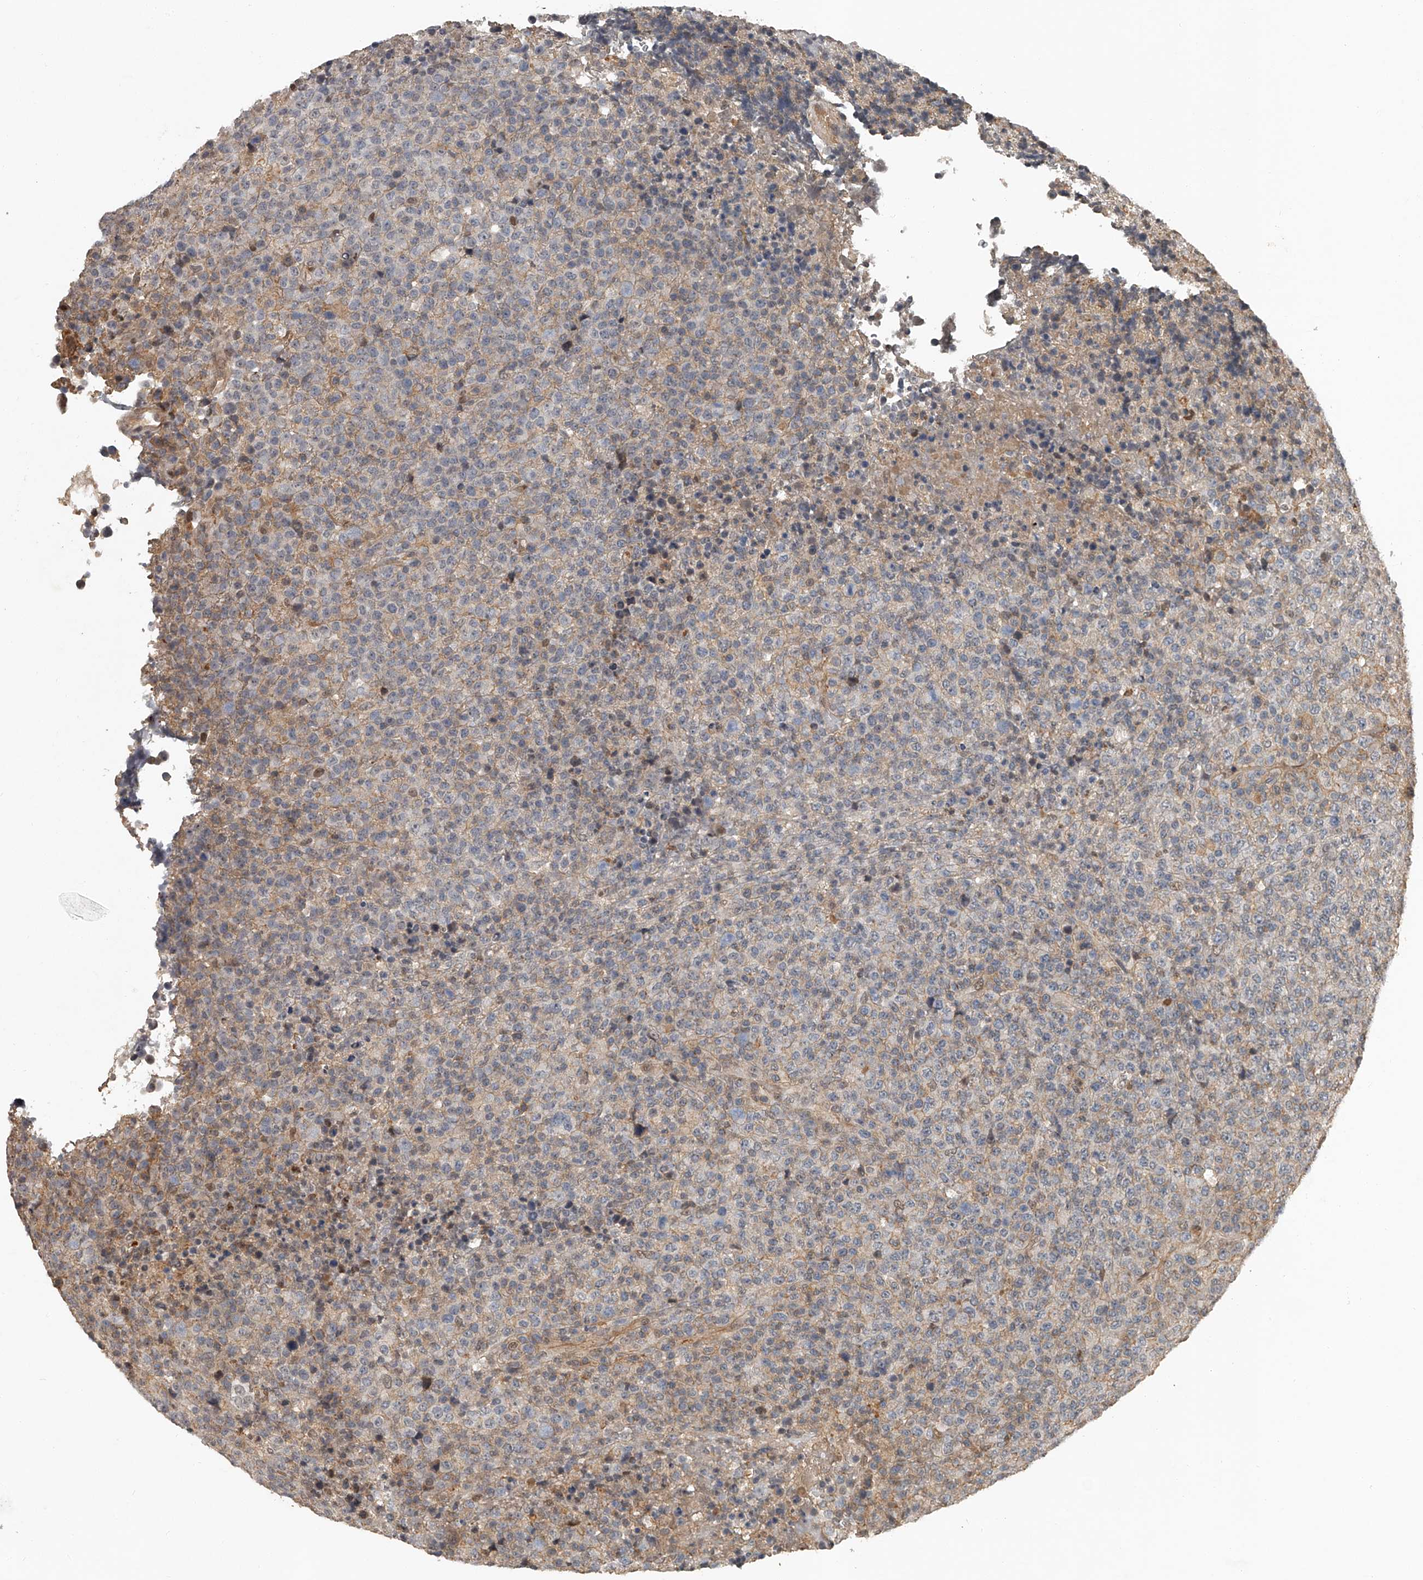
{"staining": {"intensity": "negative", "quantity": "none", "location": "none"}, "tissue": "lymphoma", "cell_type": "Tumor cells", "image_type": "cancer", "snomed": [{"axis": "morphology", "description": "Malignant lymphoma, non-Hodgkin's type, High grade"}, {"axis": "topography", "description": "Lymph node"}], "caption": "The histopathology image displays no significant expression in tumor cells of malignant lymphoma, non-Hodgkin's type (high-grade).", "gene": "PLEKHG1", "patient": {"sex": "male", "age": 13}}